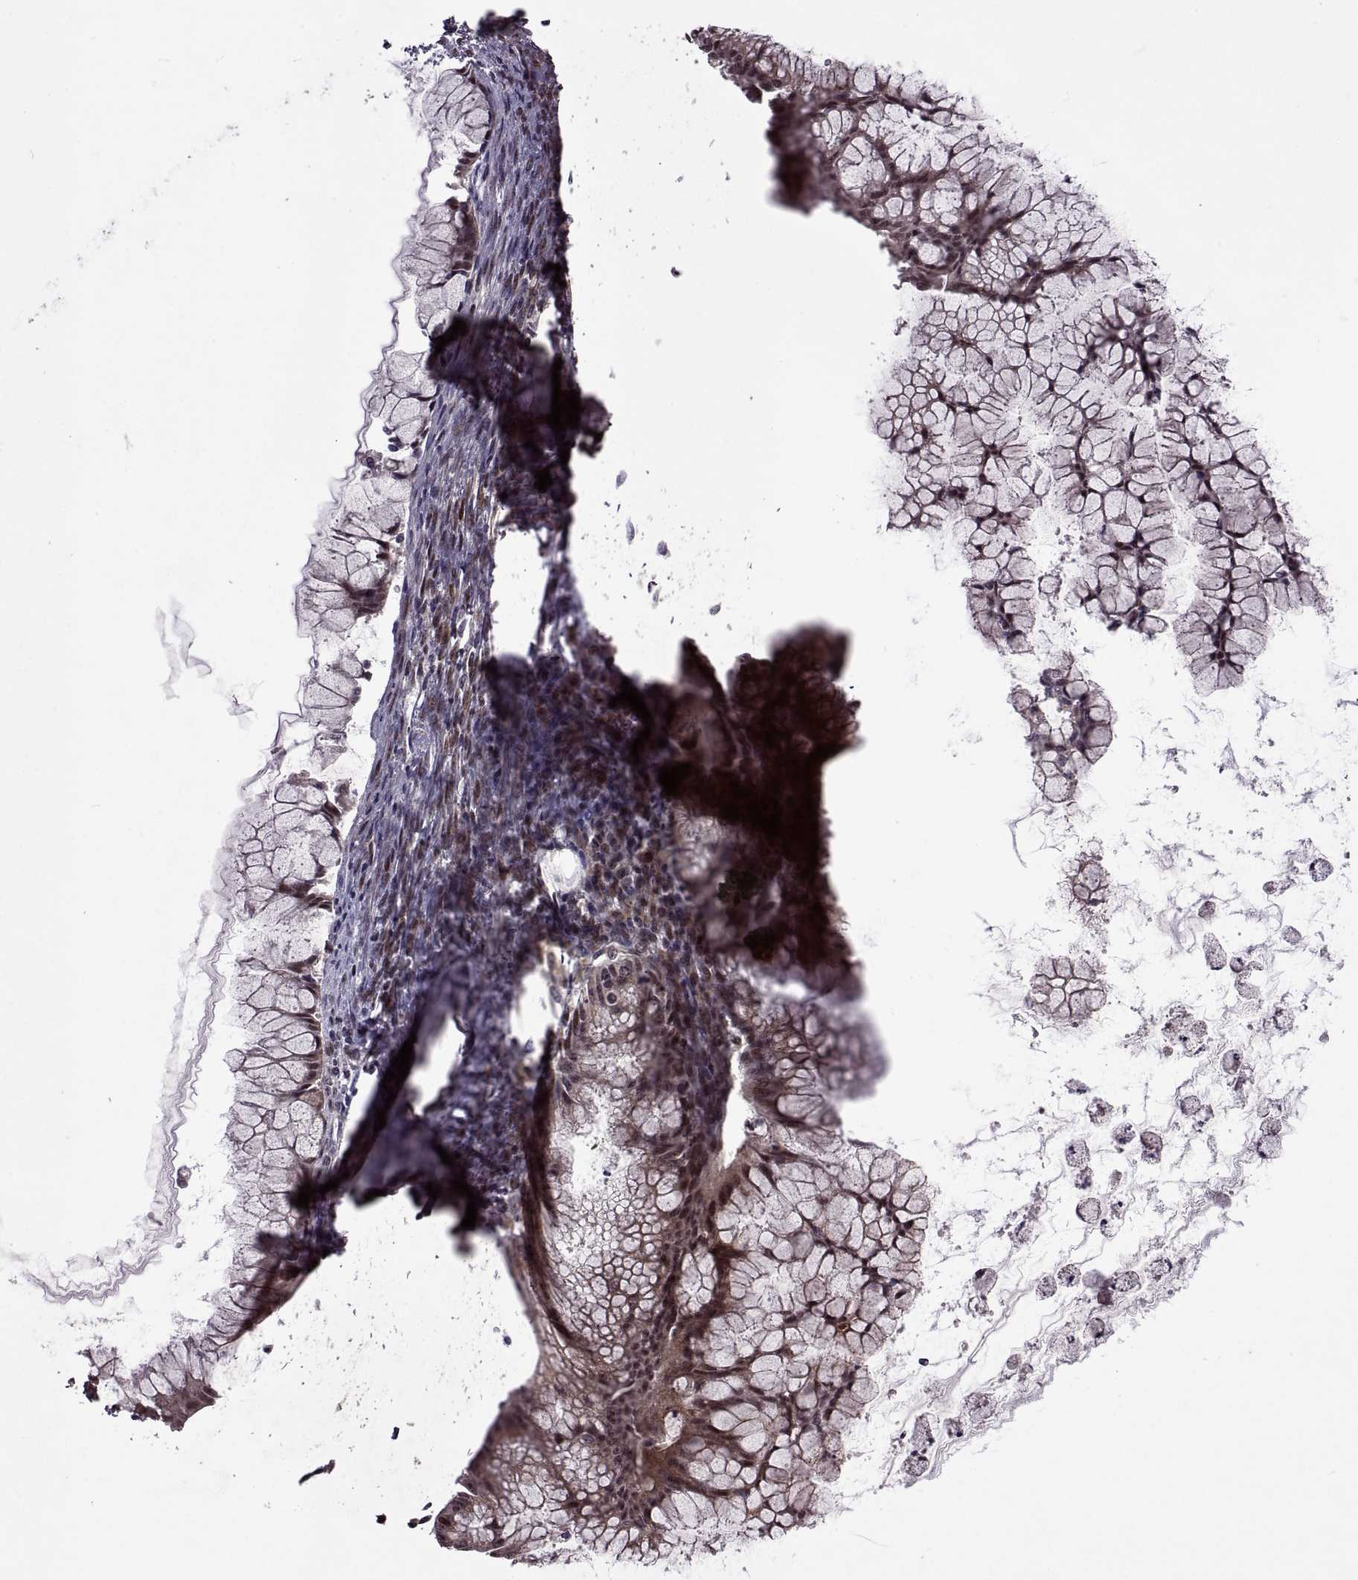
{"staining": {"intensity": "weak", "quantity": ">75%", "location": "cytoplasmic/membranous"}, "tissue": "ovarian cancer", "cell_type": "Tumor cells", "image_type": "cancer", "snomed": [{"axis": "morphology", "description": "Cystadenocarcinoma, mucinous, NOS"}, {"axis": "topography", "description": "Ovary"}], "caption": "Brown immunohistochemical staining in ovarian cancer exhibits weak cytoplasmic/membranous staining in about >75% of tumor cells. The staining is performed using DAB brown chromogen to label protein expression. The nuclei are counter-stained blue using hematoxylin.", "gene": "PTOV1", "patient": {"sex": "female", "age": 41}}